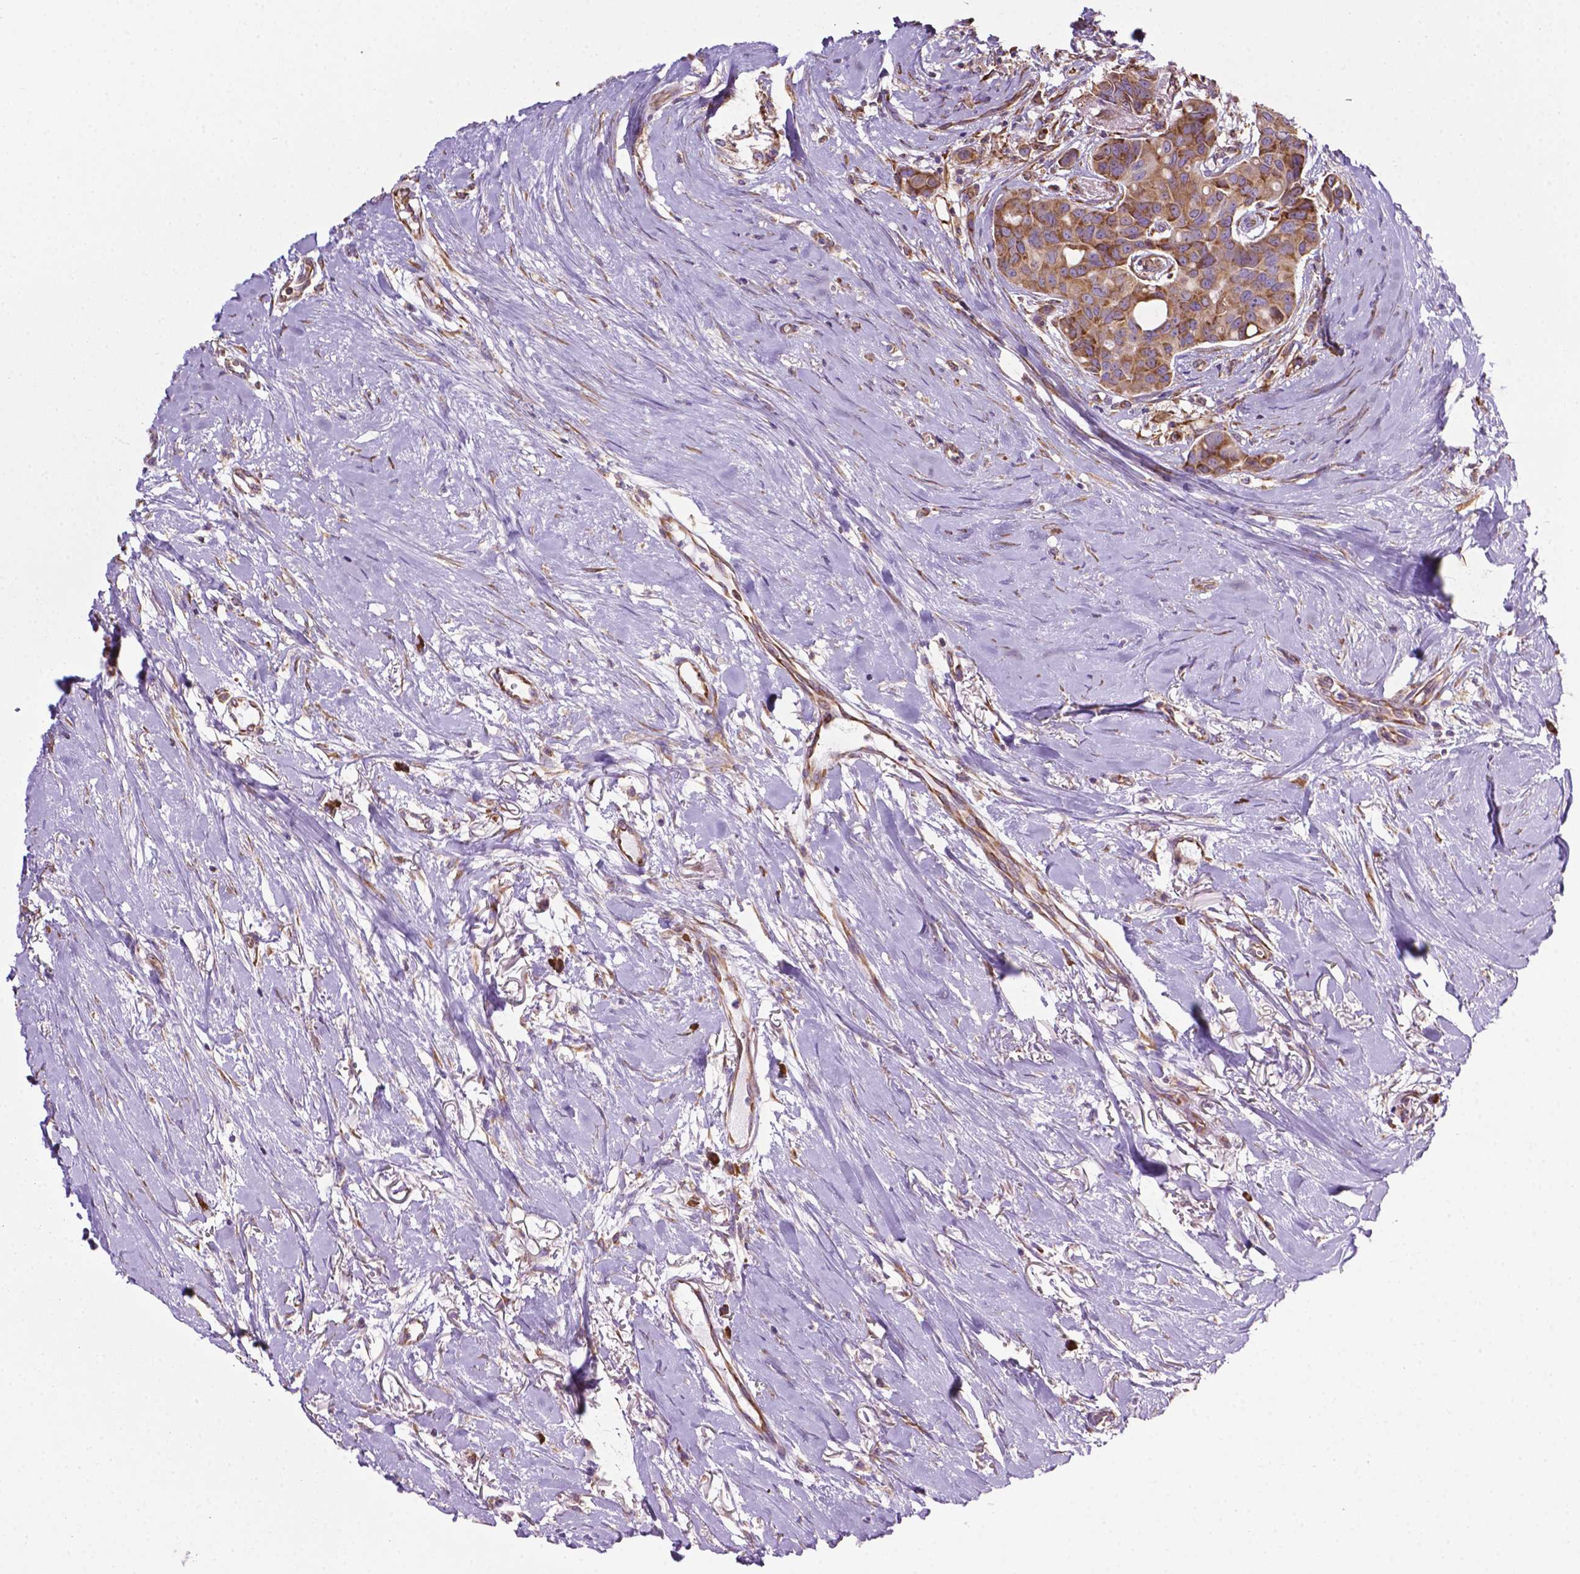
{"staining": {"intensity": "moderate", "quantity": ">75%", "location": "cytoplasmic/membranous"}, "tissue": "breast cancer", "cell_type": "Tumor cells", "image_type": "cancer", "snomed": [{"axis": "morphology", "description": "Duct carcinoma"}, {"axis": "topography", "description": "Breast"}], "caption": "A medium amount of moderate cytoplasmic/membranous staining is appreciated in approximately >75% of tumor cells in breast cancer tissue.", "gene": "RPL29", "patient": {"sex": "female", "age": 54}}